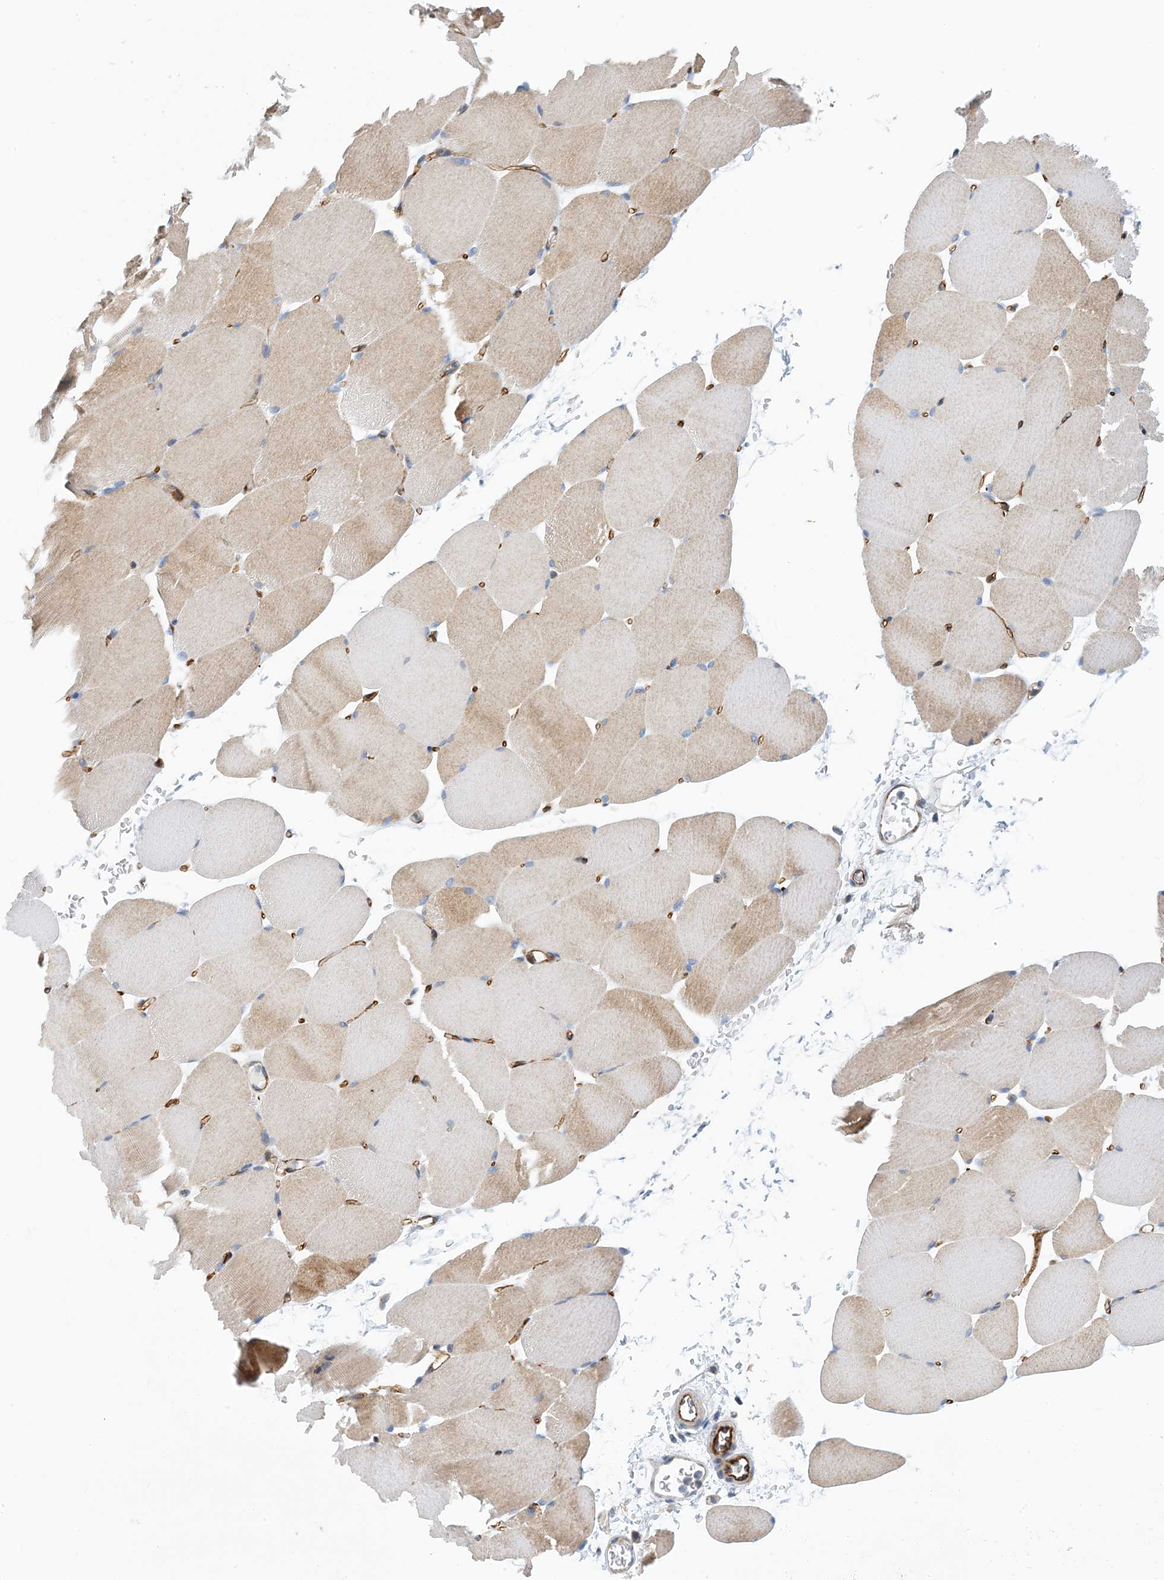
{"staining": {"intensity": "weak", "quantity": "<25%", "location": "cytoplasmic/membranous"}, "tissue": "skeletal muscle", "cell_type": "Myocytes", "image_type": "normal", "snomed": [{"axis": "morphology", "description": "Normal tissue, NOS"}, {"axis": "topography", "description": "Skeletal muscle"}, {"axis": "topography", "description": "Parathyroid gland"}], "caption": "Myocytes show no significant staining in normal skeletal muscle.", "gene": "PCDHA2", "patient": {"sex": "female", "age": 37}}